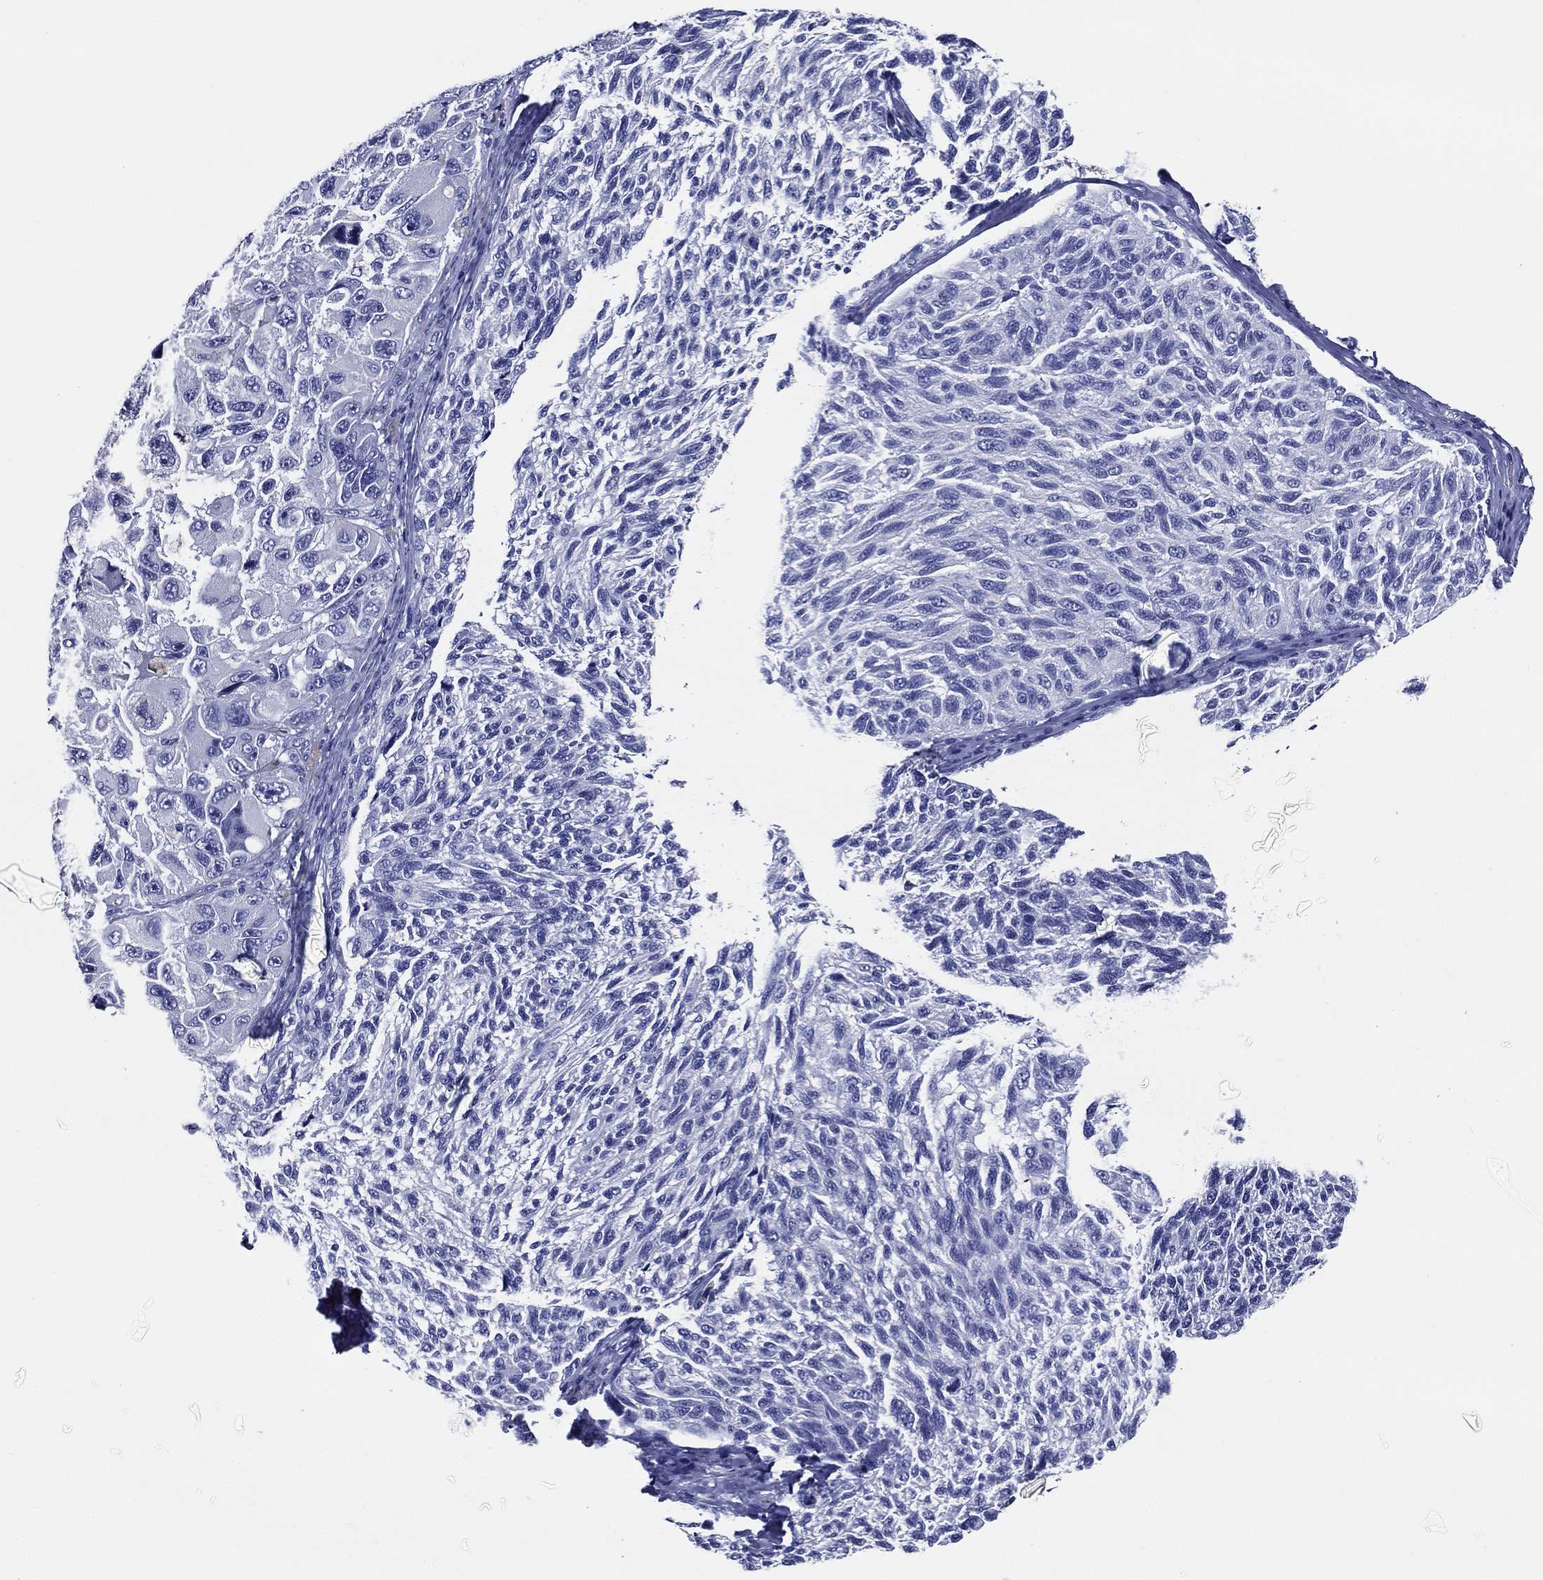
{"staining": {"intensity": "negative", "quantity": "none", "location": "none"}, "tissue": "melanoma", "cell_type": "Tumor cells", "image_type": "cancer", "snomed": [{"axis": "morphology", "description": "Malignant melanoma, NOS"}, {"axis": "topography", "description": "Skin"}], "caption": "Immunohistochemistry photomicrograph of human melanoma stained for a protein (brown), which shows no expression in tumor cells.", "gene": "ACE2", "patient": {"sex": "female", "age": 73}}